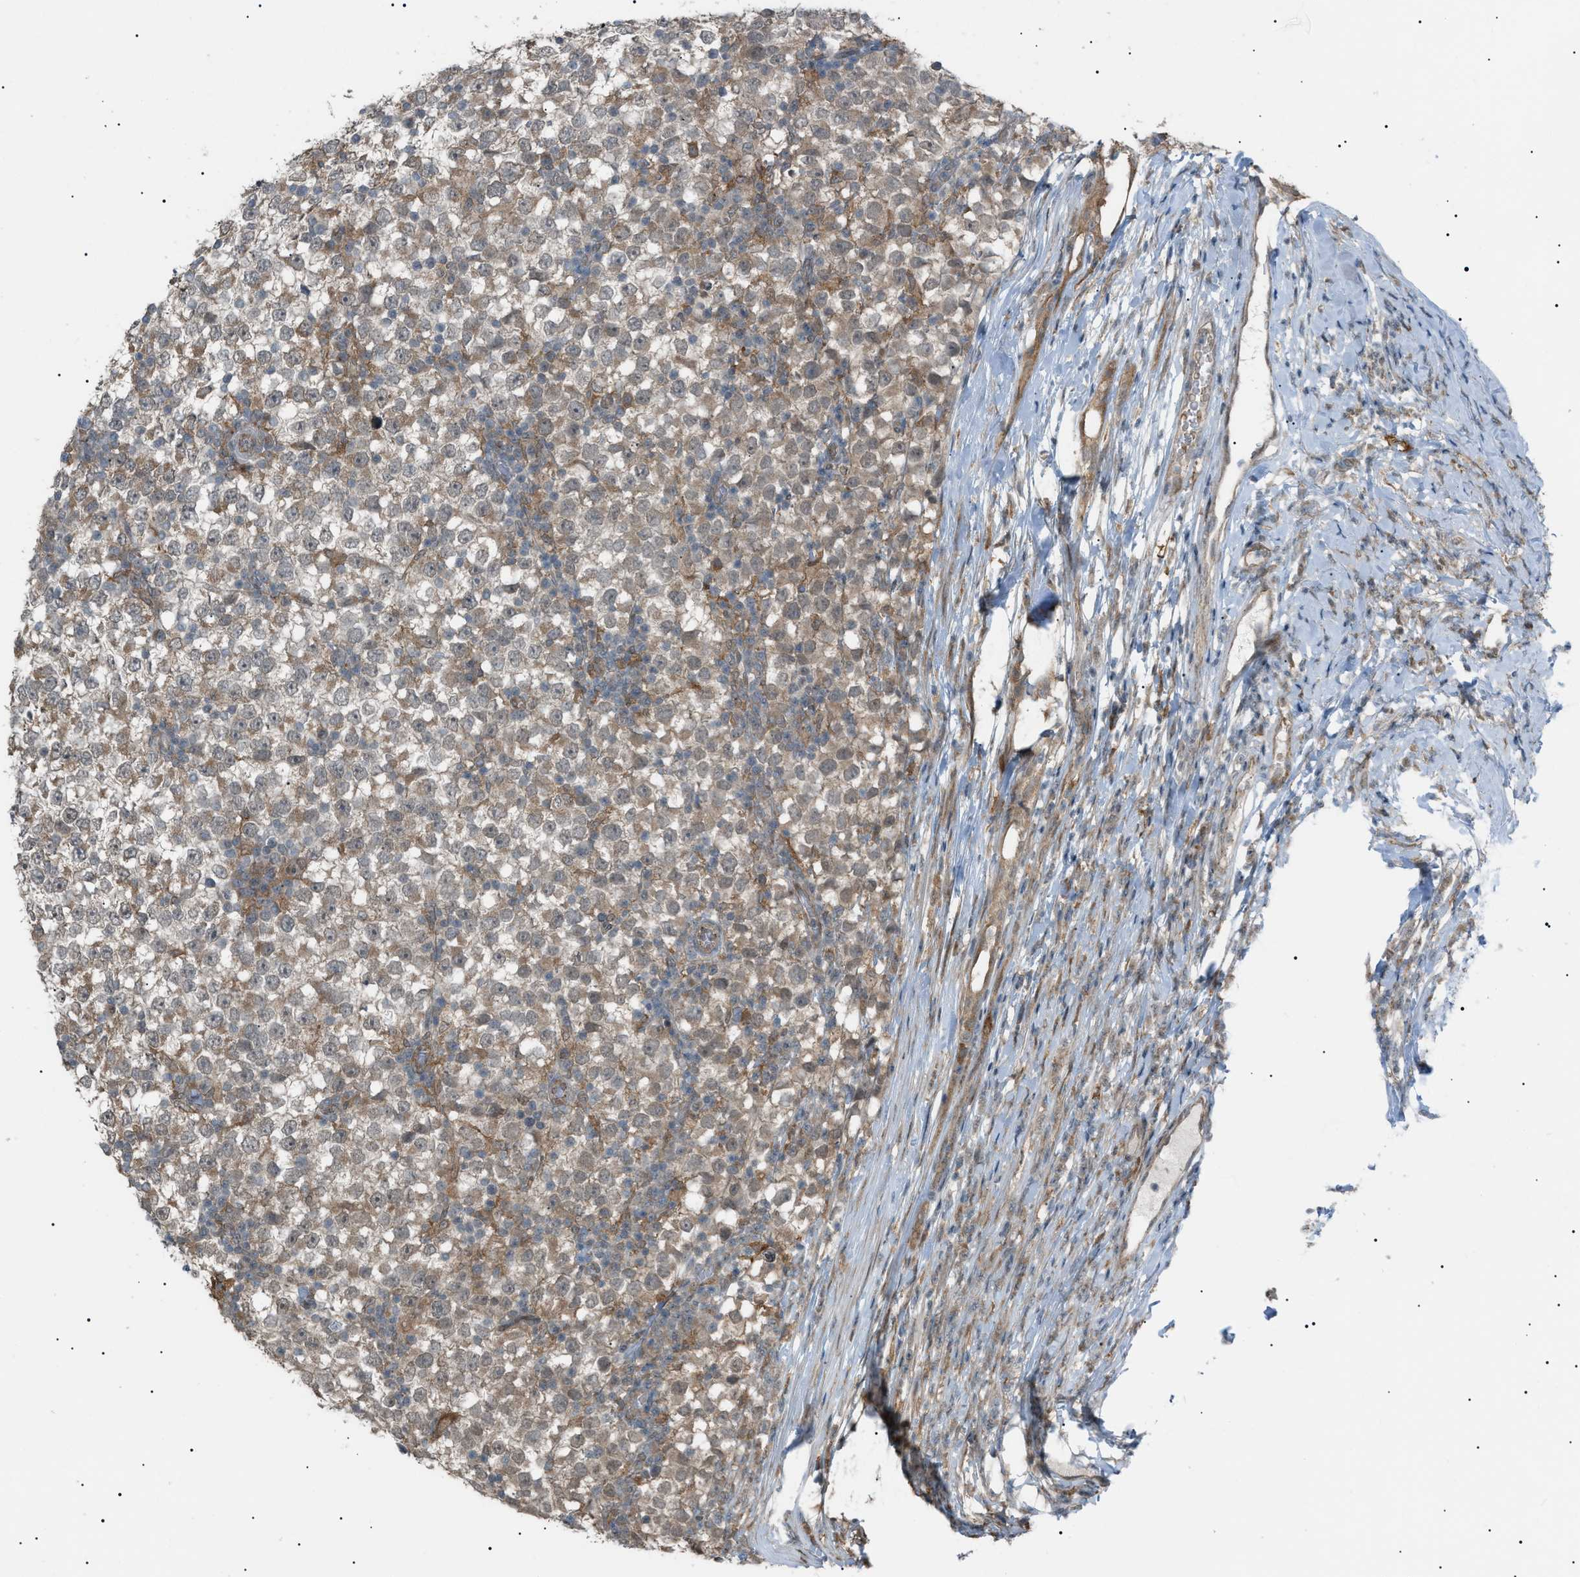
{"staining": {"intensity": "weak", "quantity": "25%-75%", "location": "cytoplasmic/membranous"}, "tissue": "testis cancer", "cell_type": "Tumor cells", "image_type": "cancer", "snomed": [{"axis": "morphology", "description": "Seminoma, NOS"}, {"axis": "topography", "description": "Testis"}], "caption": "Seminoma (testis) stained with a brown dye displays weak cytoplasmic/membranous positive staining in approximately 25%-75% of tumor cells.", "gene": "LPIN2", "patient": {"sex": "male", "age": 65}}